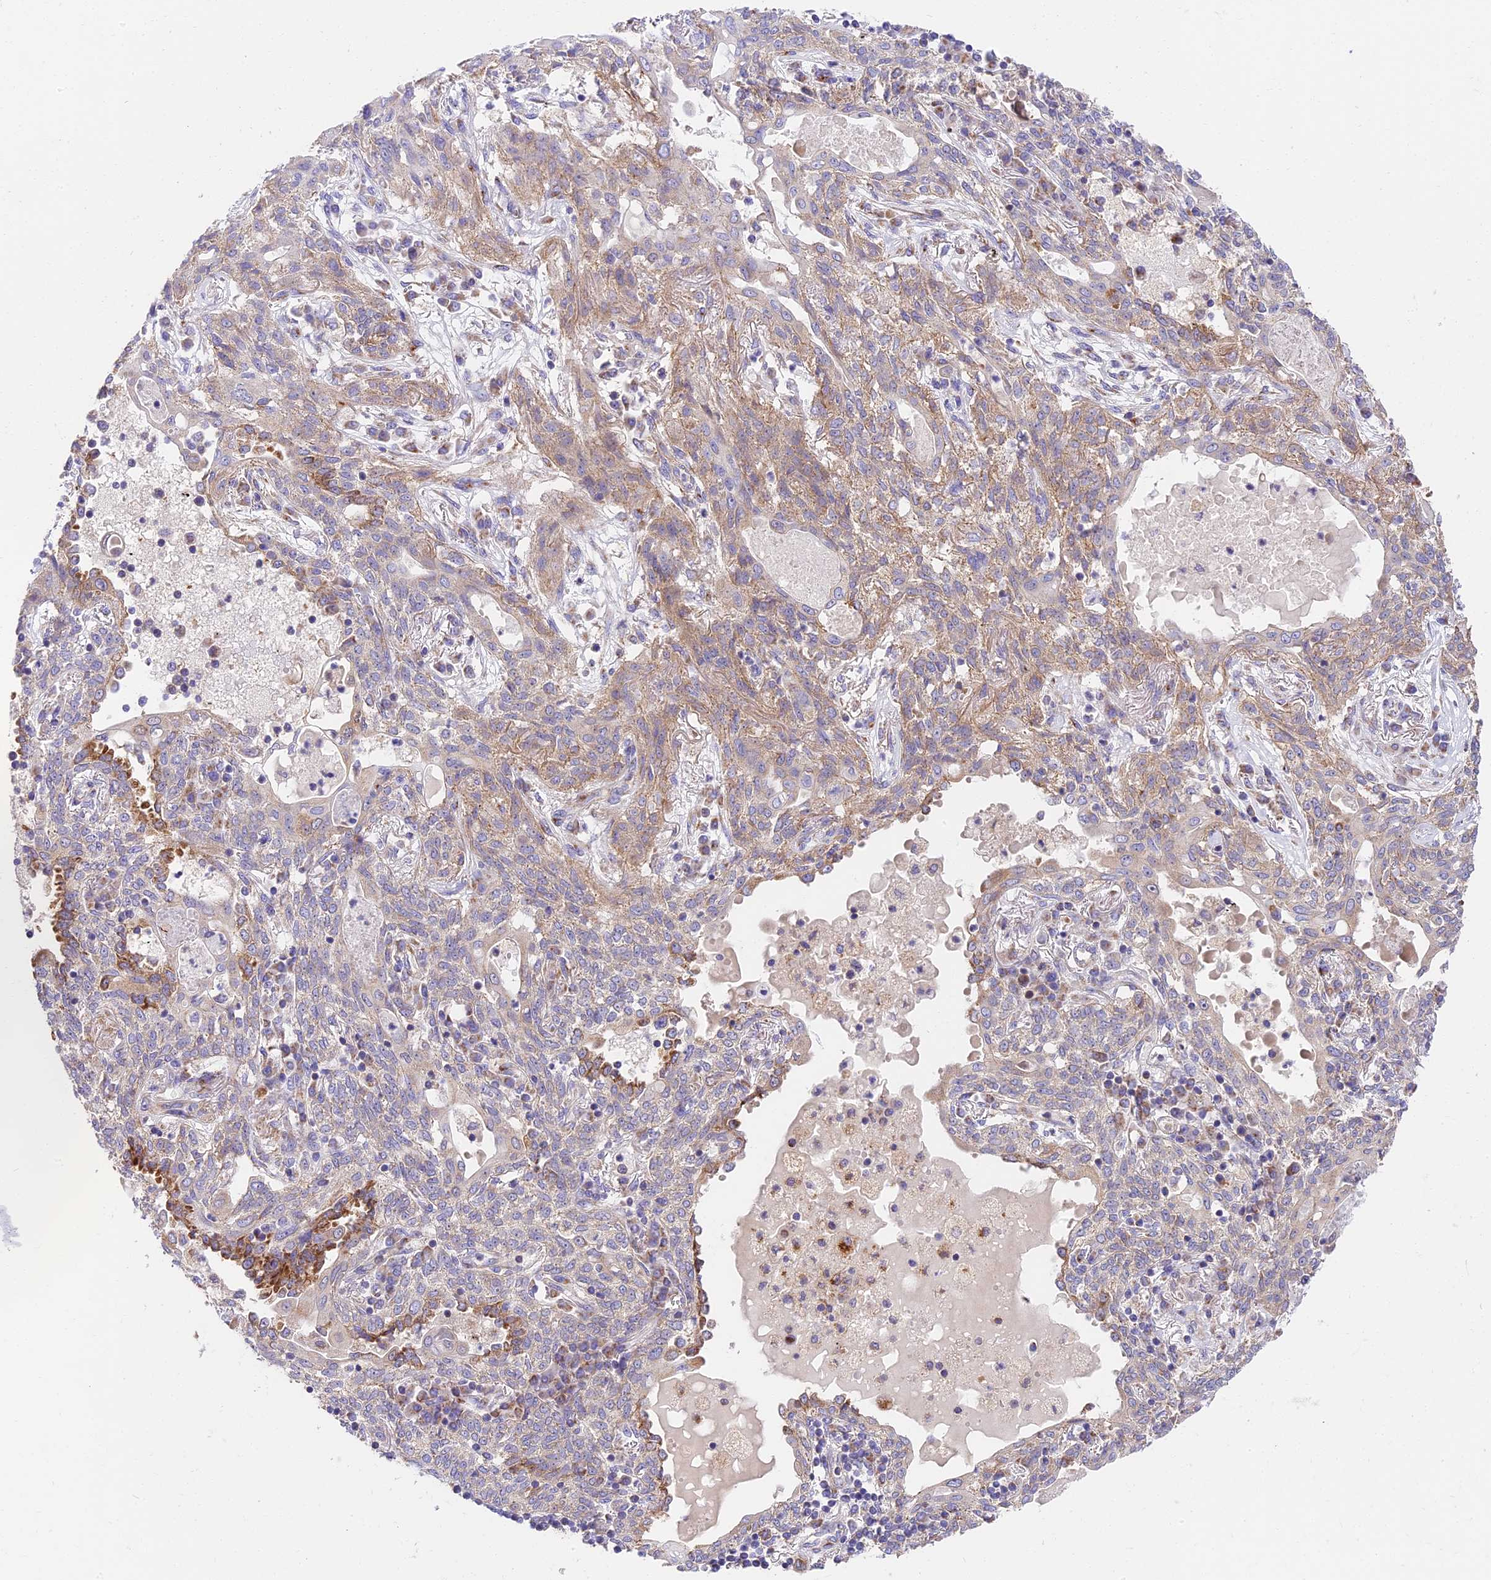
{"staining": {"intensity": "weak", "quantity": "25%-75%", "location": "cytoplasmic/membranous"}, "tissue": "lung cancer", "cell_type": "Tumor cells", "image_type": "cancer", "snomed": [{"axis": "morphology", "description": "Squamous cell carcinoma, NOS"}, {"axis": "topography", "description": "Lung"}], "caption": "About 25%-75% of tumor cells in lung squamous cell carcinoma show weak cytoplasmic/membranous protein staining as visualized by brown immunohistochemical staining.", "gene": "MRAS", "patient": {"sex": "female", "age": 70}}